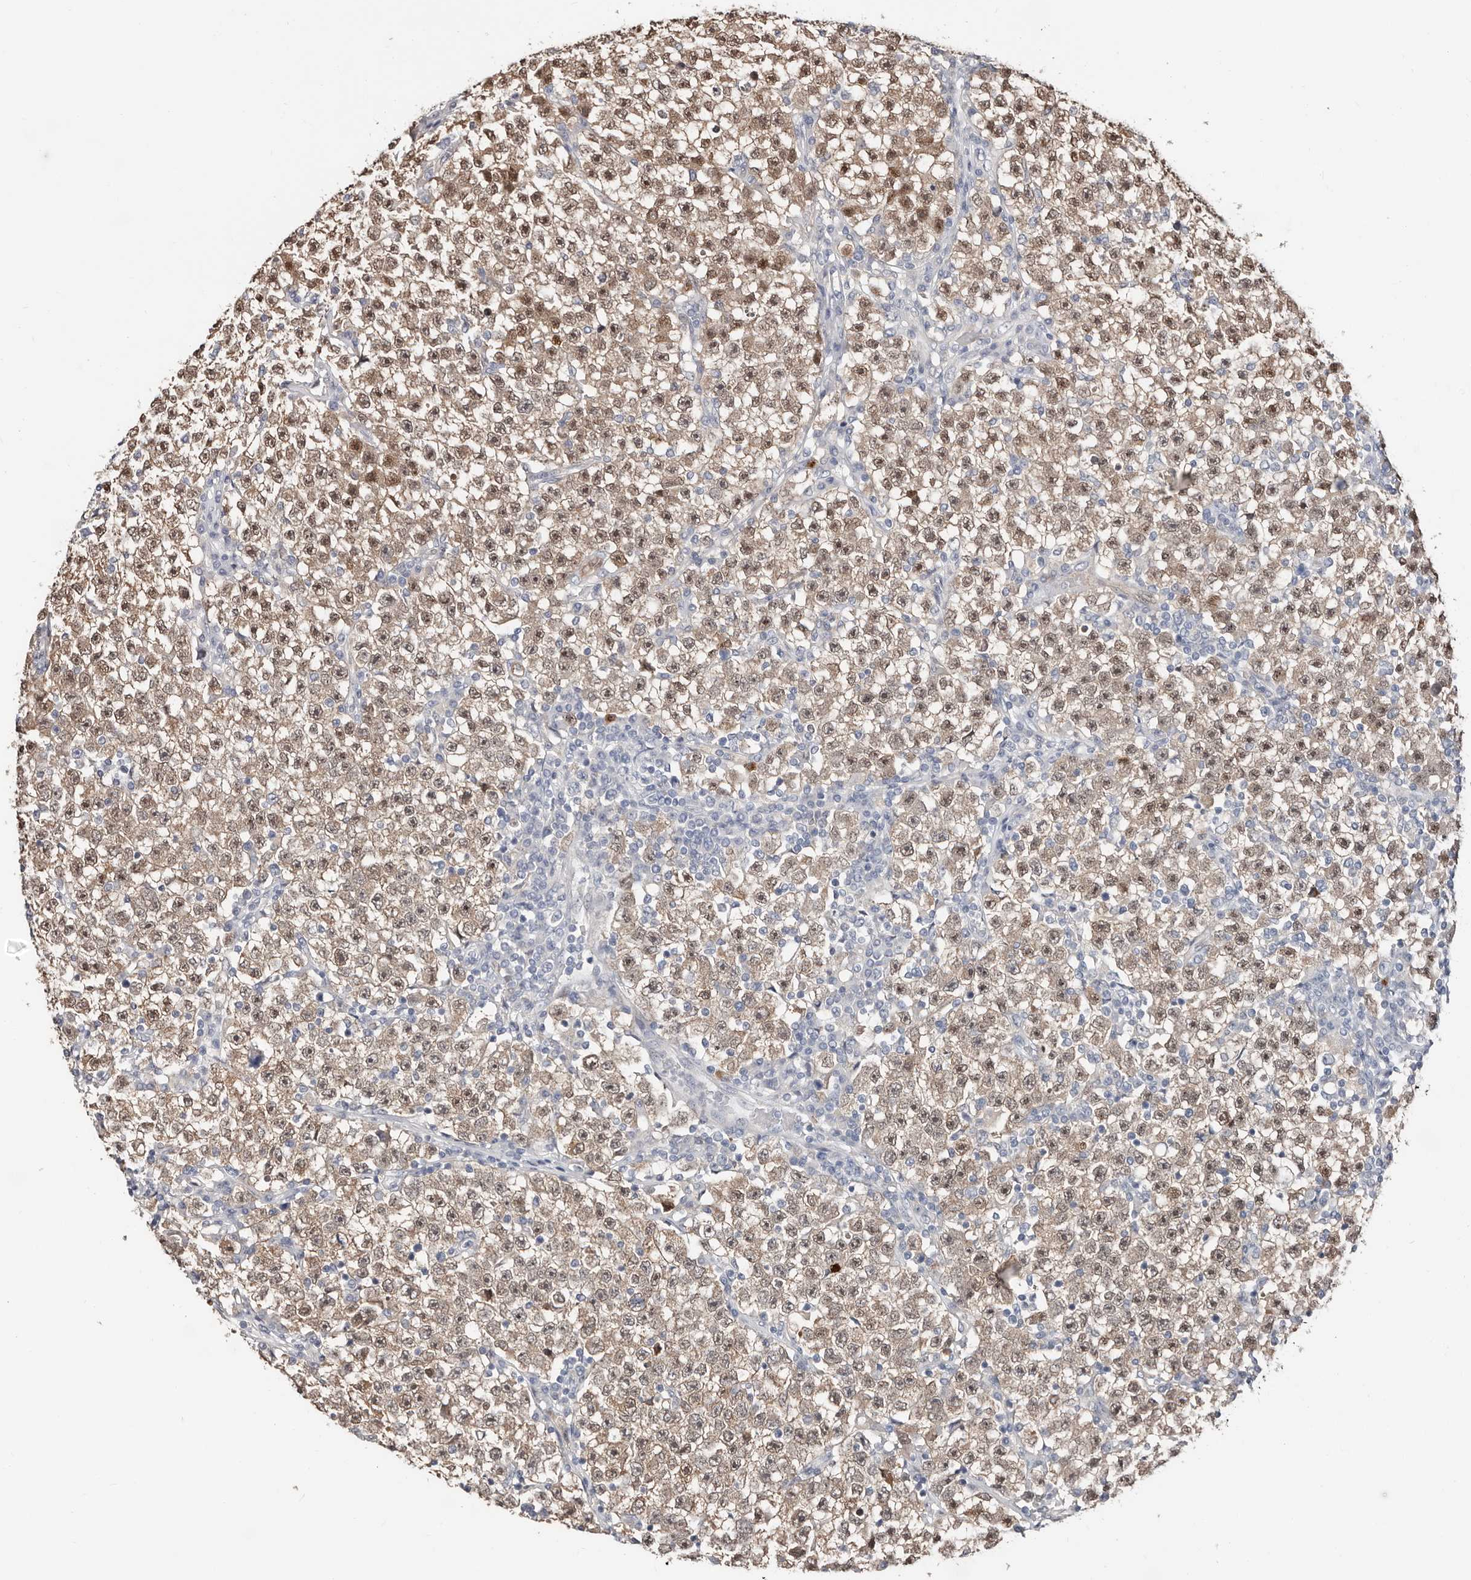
{"staining": {"intensity": "moderate", "quantity": ">75%", "location": "cytoplasmic/membranous,nuclear"}, "tissue": "testis cancer", "cell_type": "Tumor cells", "image_type": "cancer", "snomed": [{"axis": "morphology", "description": "Seminoma, NOS"}, {"axis": "topography", "description": "Testis"}], "caption": "DAB (3,3'-diaminobenzidine) immunohistochemical staining of human testis seminoma demonstrates moderate cytoplasmic/membranous and nuclear protein staining in about >75% of tumor cells. The staining is performed using DAB brown chromogen to label protein expression. The nuclei are counter-stained blue using hematoxylin.", "gene": "ASRGL1", "patient": {"sex": "male", "age": 22}}